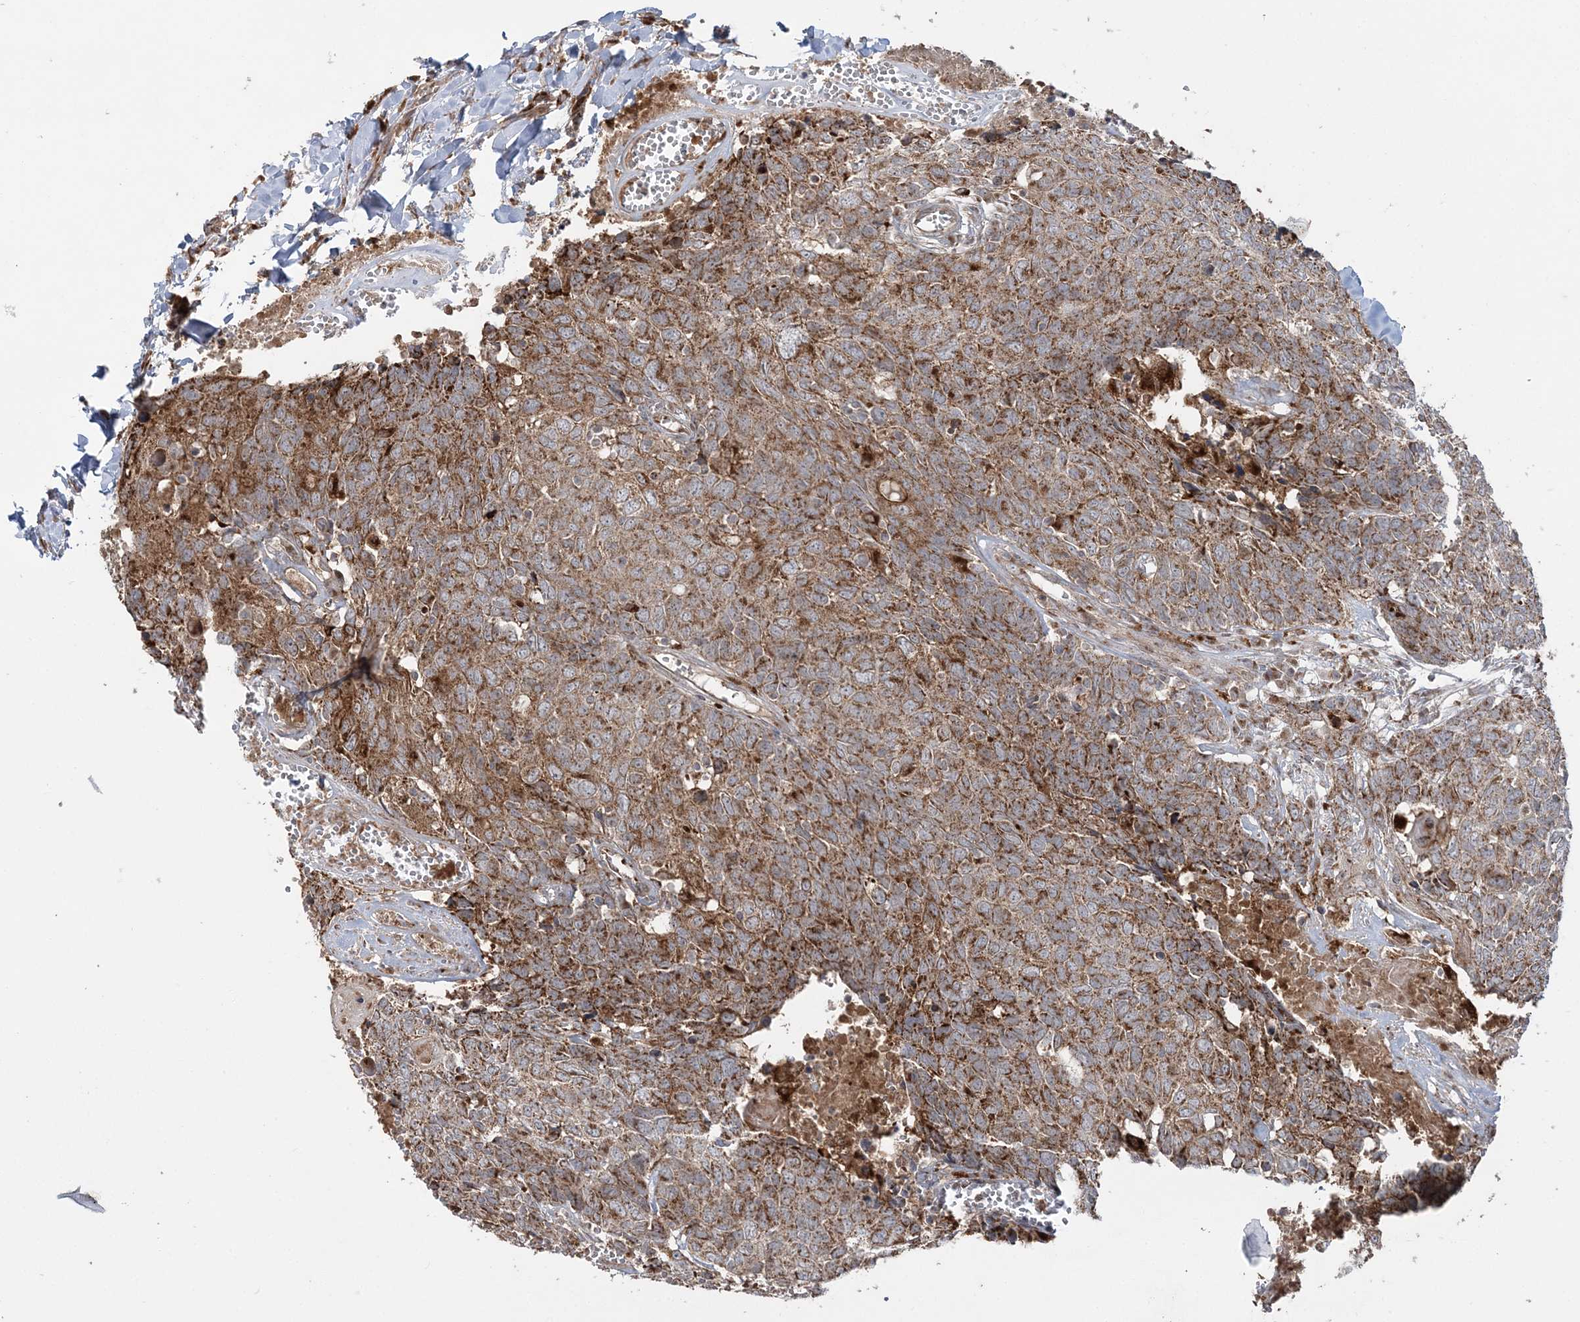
{"staining": {"intensity": "moderate", "quantity": ">75%", "location": "cytoplasmic/membranous"}, "tissue": "head and neck cancer", "cell_type": "Tumor cells", "image_type": "cancer", "snomed": [{"axis": "morphology", "description": "Squamous cell carcinoma, NOS"}, {"axis": "topography", "description": "Head-Neck"}], "caption": "Immunohistochemistry of human head and neck cancer shows medium levels of moderate cytoplasmic/membranous positivity in about >75% of tumor cells.", "gene": "ABCC3", "patient": {"sex": "male", "age": 66}}